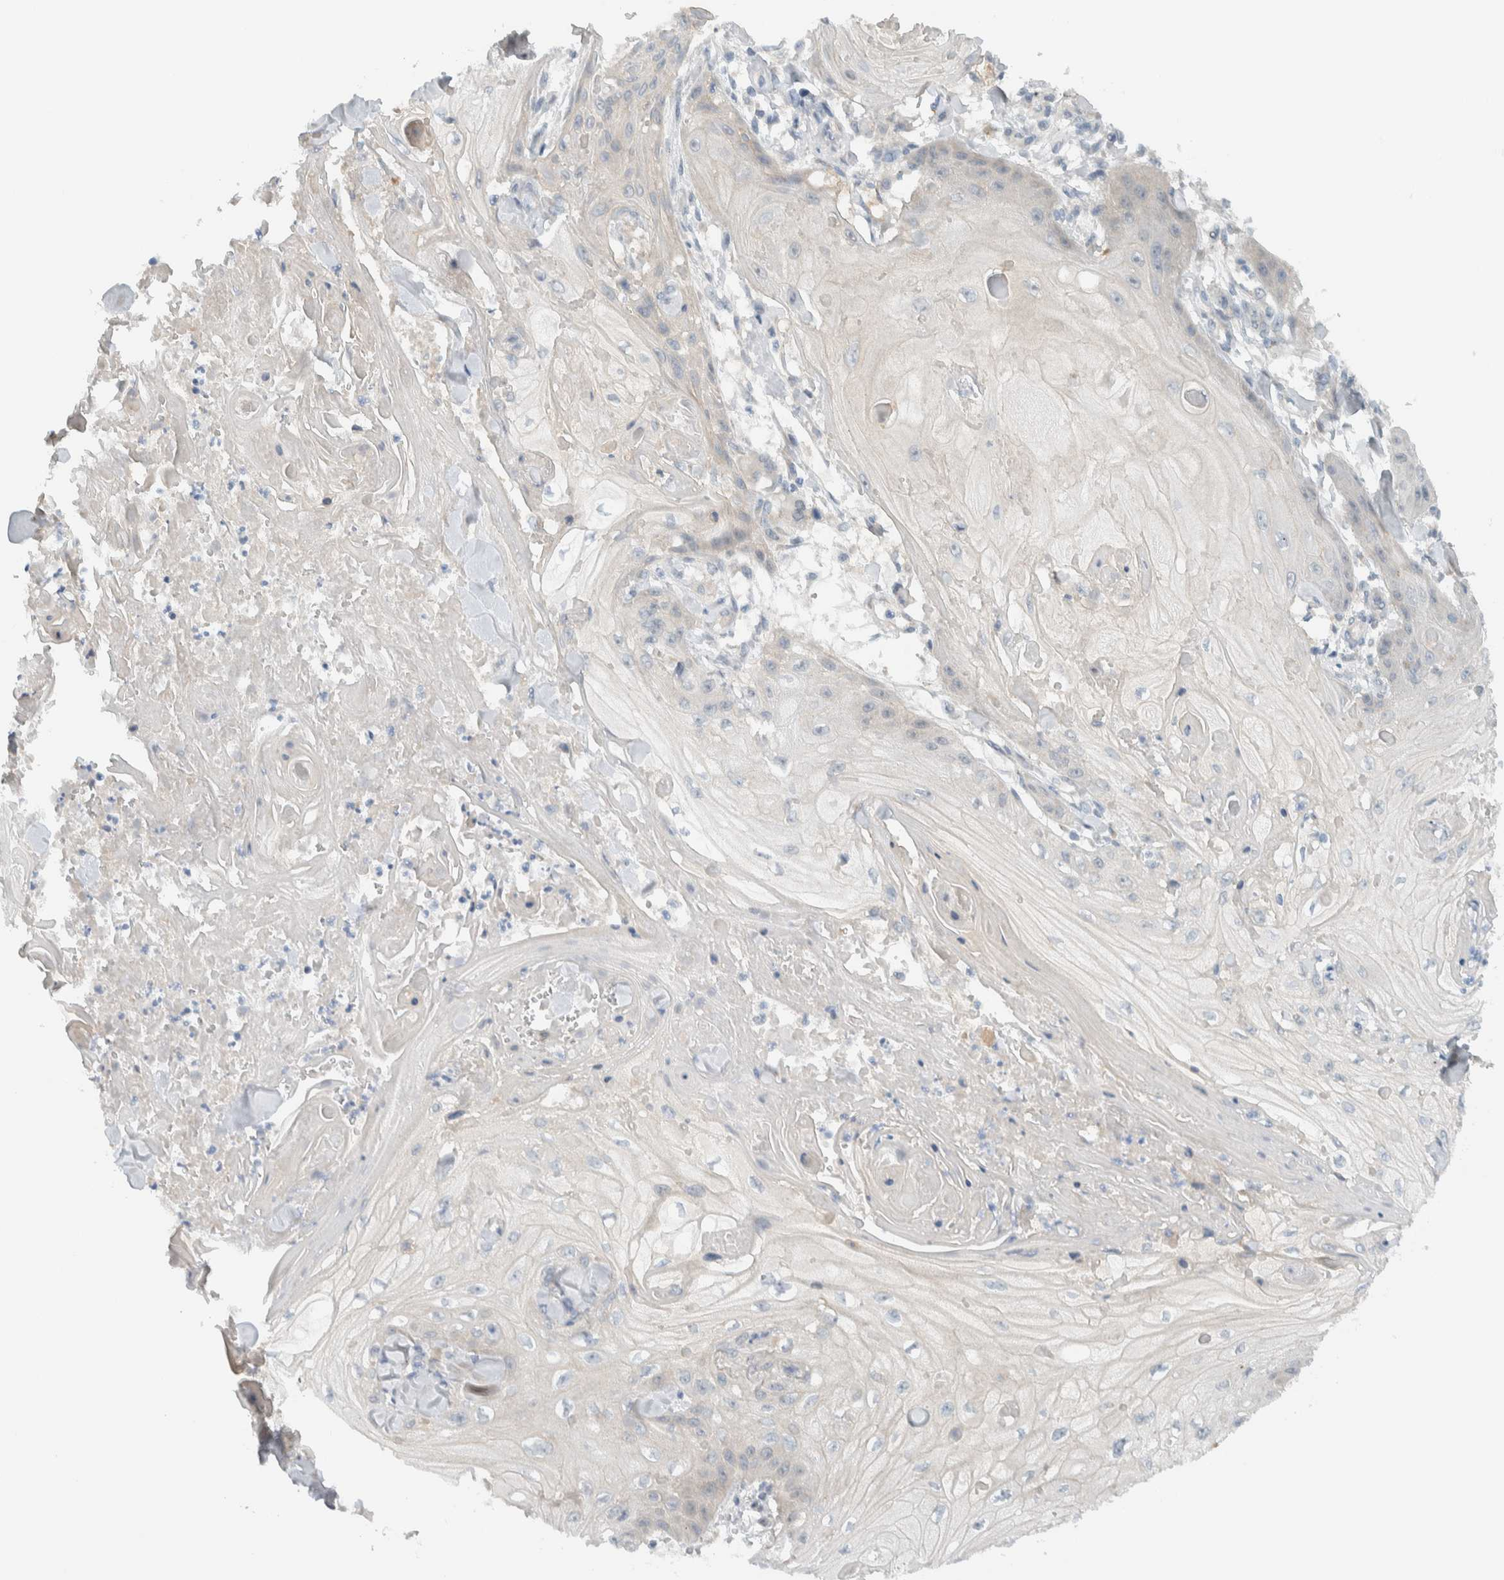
{"staining": {"intensity": "negative", "quantity": "none", "location": "none"}, "tissue": "skin cancer", "cell_type": "Tumor cells", "image_type": "cancer", "snomed": [{"axis": "morphology", "description": "Squamous cell carcinoma, NOS"}, {"axis": "topography", "description": "Skin"}], "caption": "Skin cancer (squamous cell carcinoma) was stained to show a protein in brown. There is no significant positivity in tumor cells.", "gene": "MPRIP", "patient": {"sex": "male", "age": 74}}